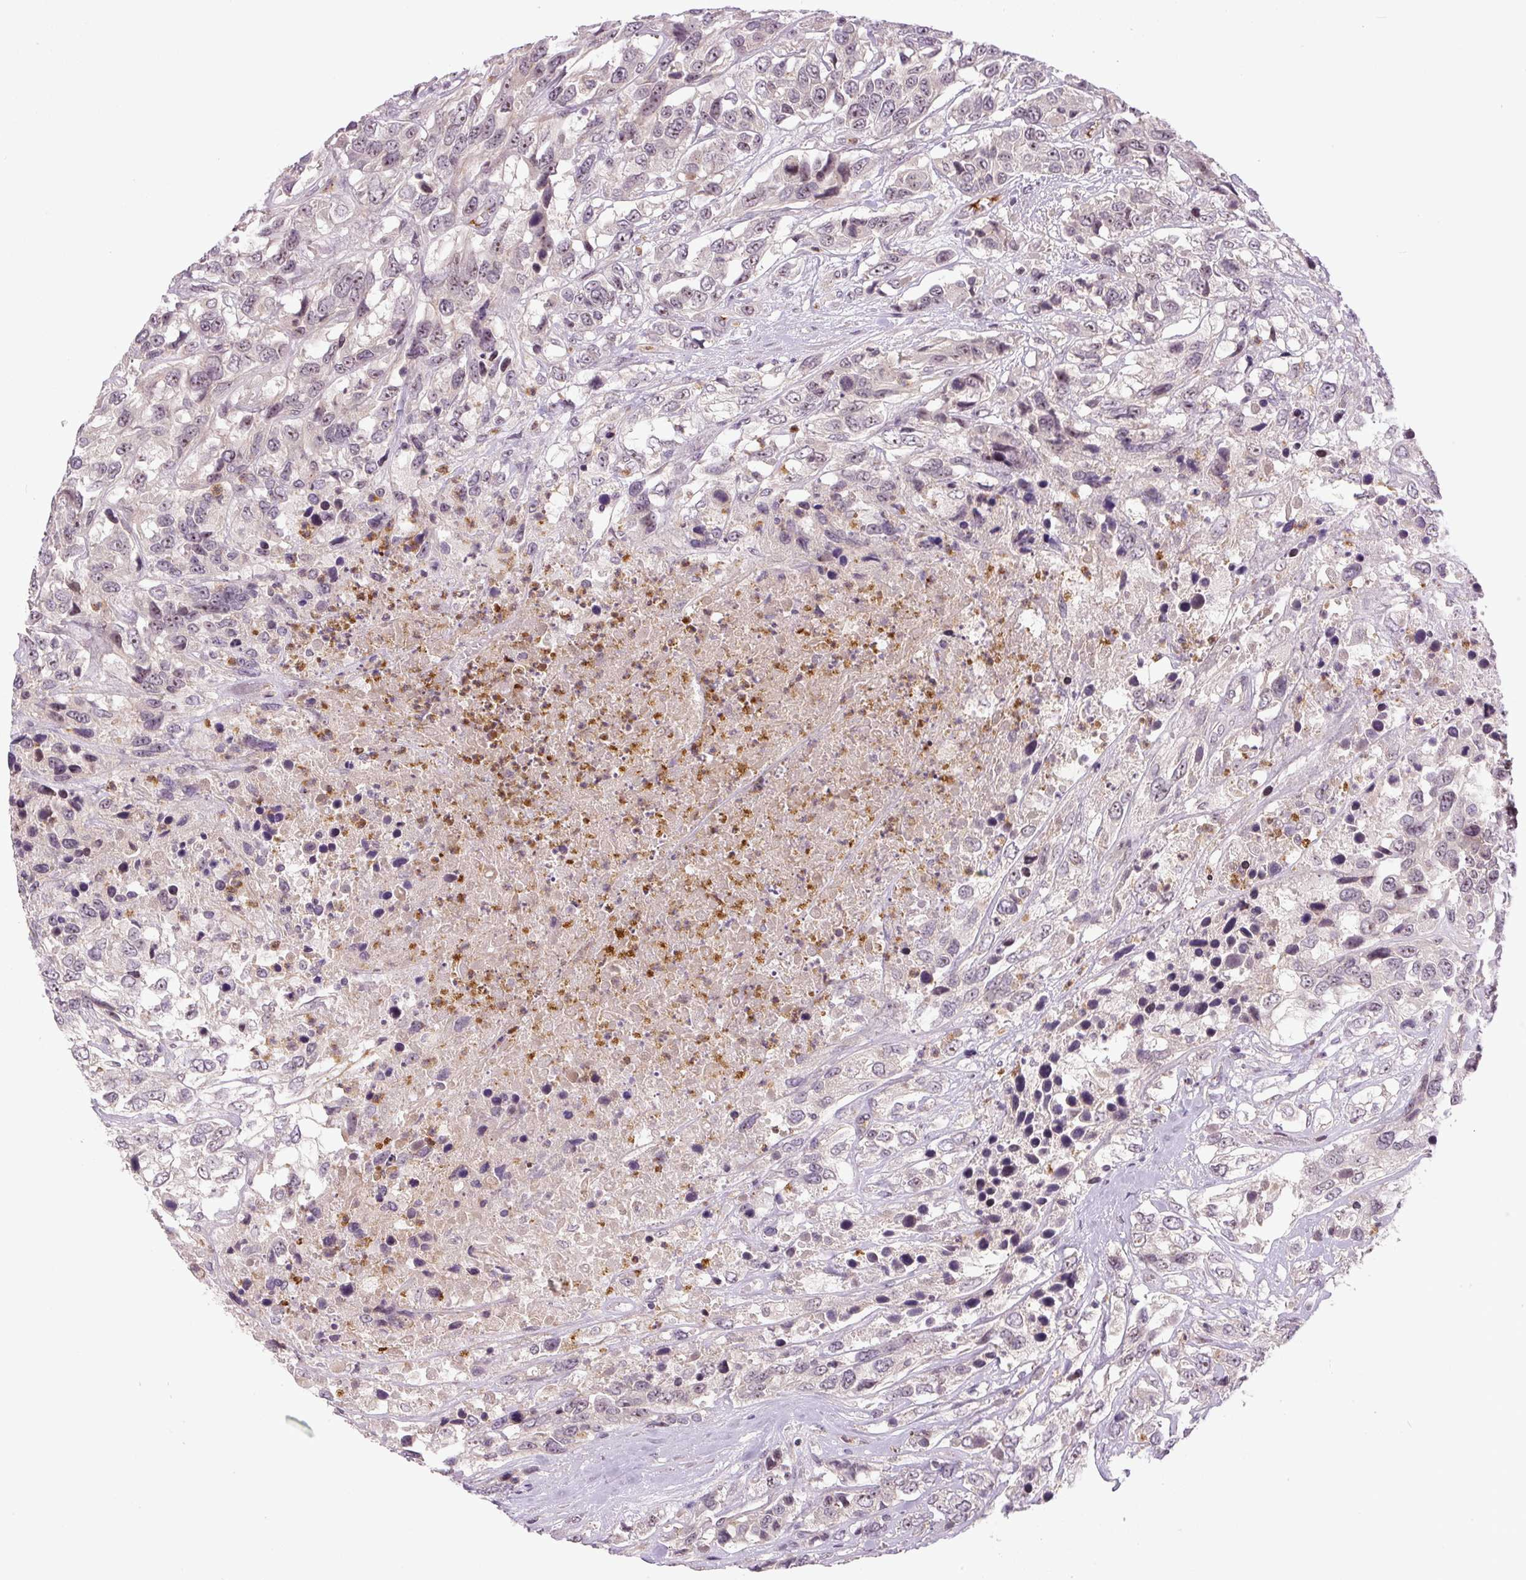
{"staining": {"intensity": "negative", "quantity": "none", "location": "none"}, "tissue": "urothelial cancer", "cell_type": "Tumor cells", "image_type": "cancer", "snomed": [{"axis": "morphology", "description": "Urothelial carcinoma, High grade"}, {"axis": "topography", "description": "Urinary bladder"}], "caption": "Urothelial cancer was stained to show a protein in brown. There is no significant expression in tumor cells.", "gene": "SGF29", "patient": {"sex": "female", "age": 70}}